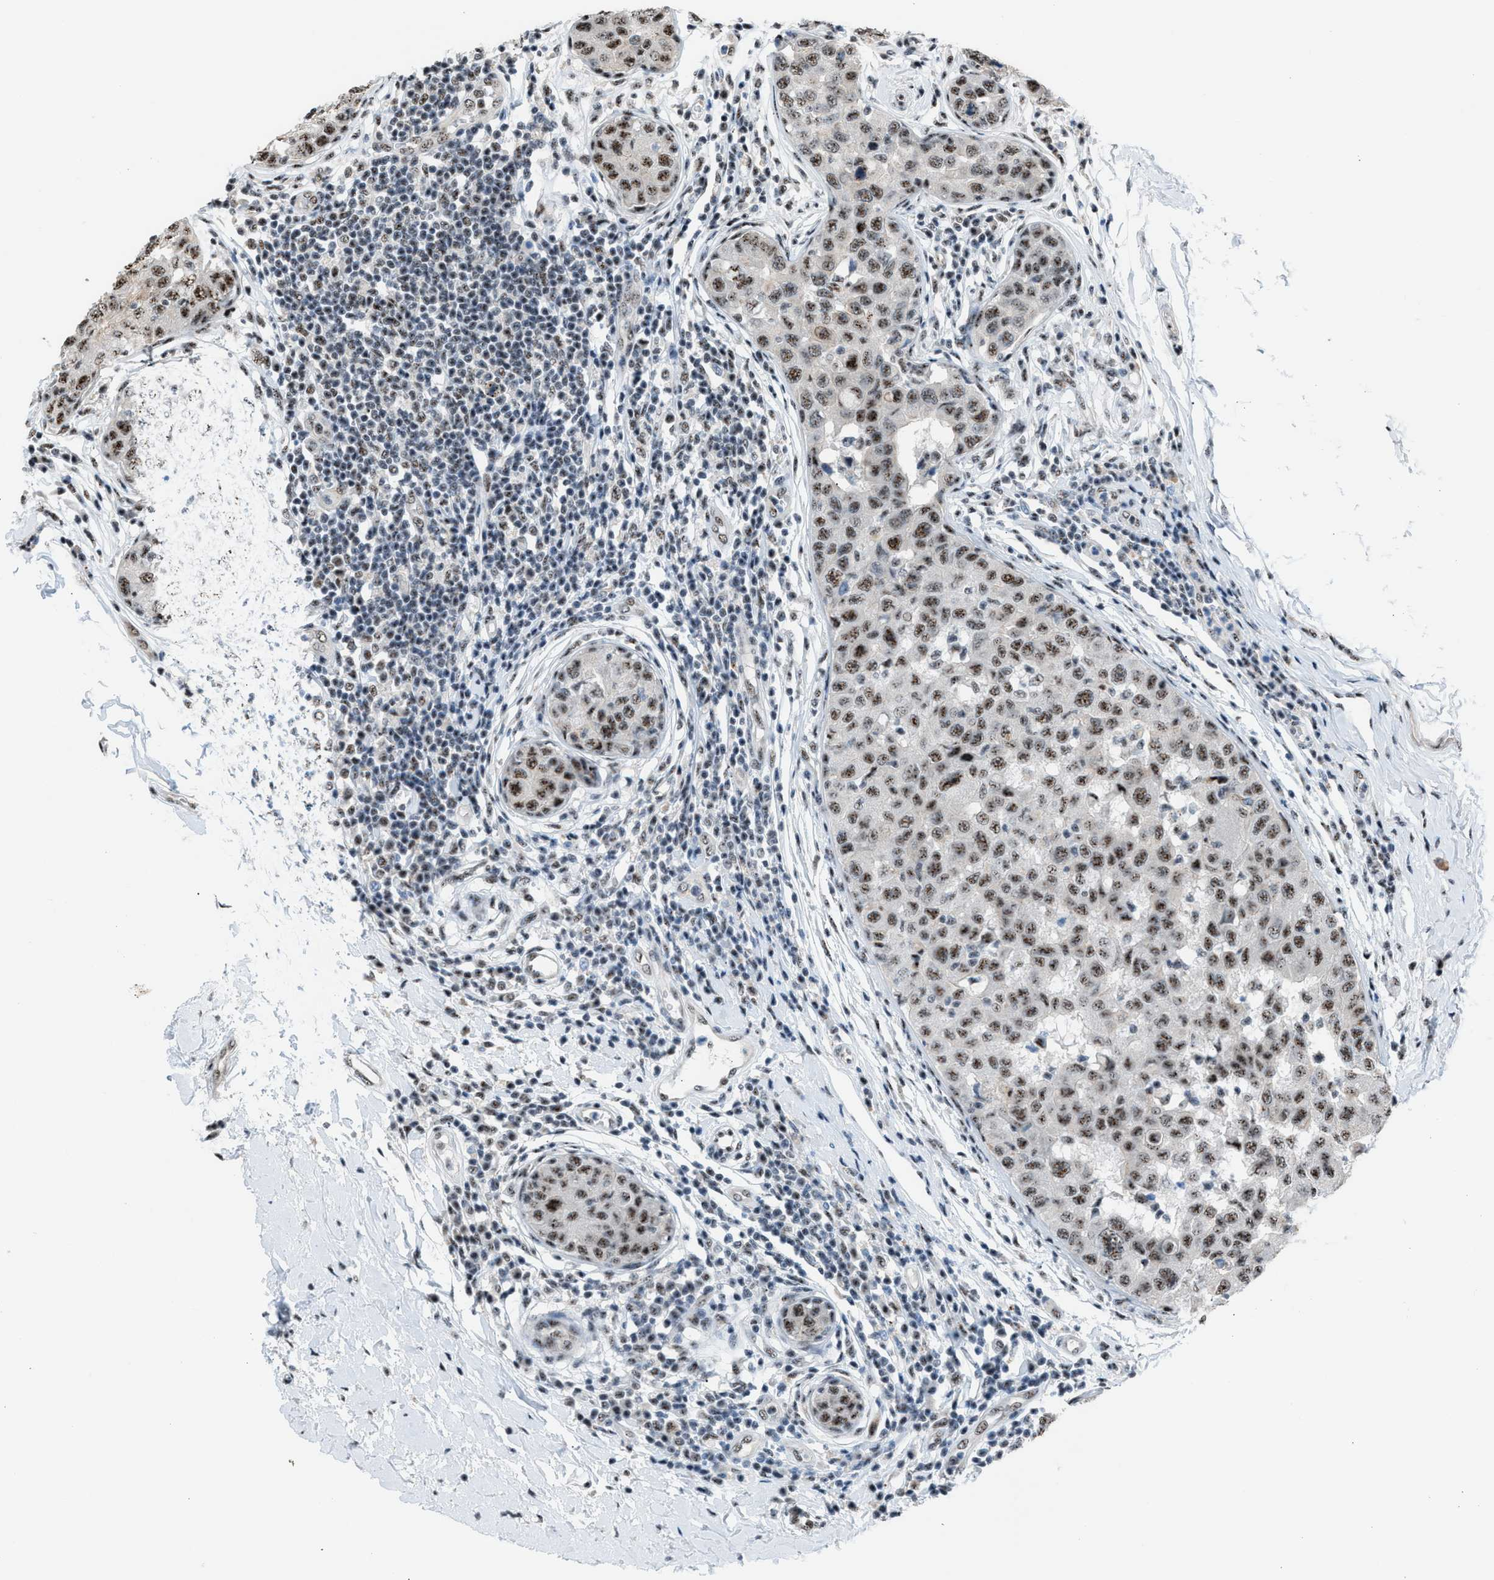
{"staining": {"intensity": "weak", "quantity": ">75%", "location": "nuclear"}, "tissue": "breast cancer", "cell_type": "Tumor cells", "image_type": "cancer", "snomed": [{"axis": "morphology", "description": "Duct carcinoma"}, {"axis": "topography", "description": "Breast"}], "caption": "Immunohistochemistry image of neoplastic tissue: human breast cancer stained using immunohistochemistry (IHC) displays low levels of weak protein expression localized specifically in the nuclear of tumor cells, appearing as a nuclear brown color.", "gene": "CENPP", "patient": {"sex": "female", "age": 27}}